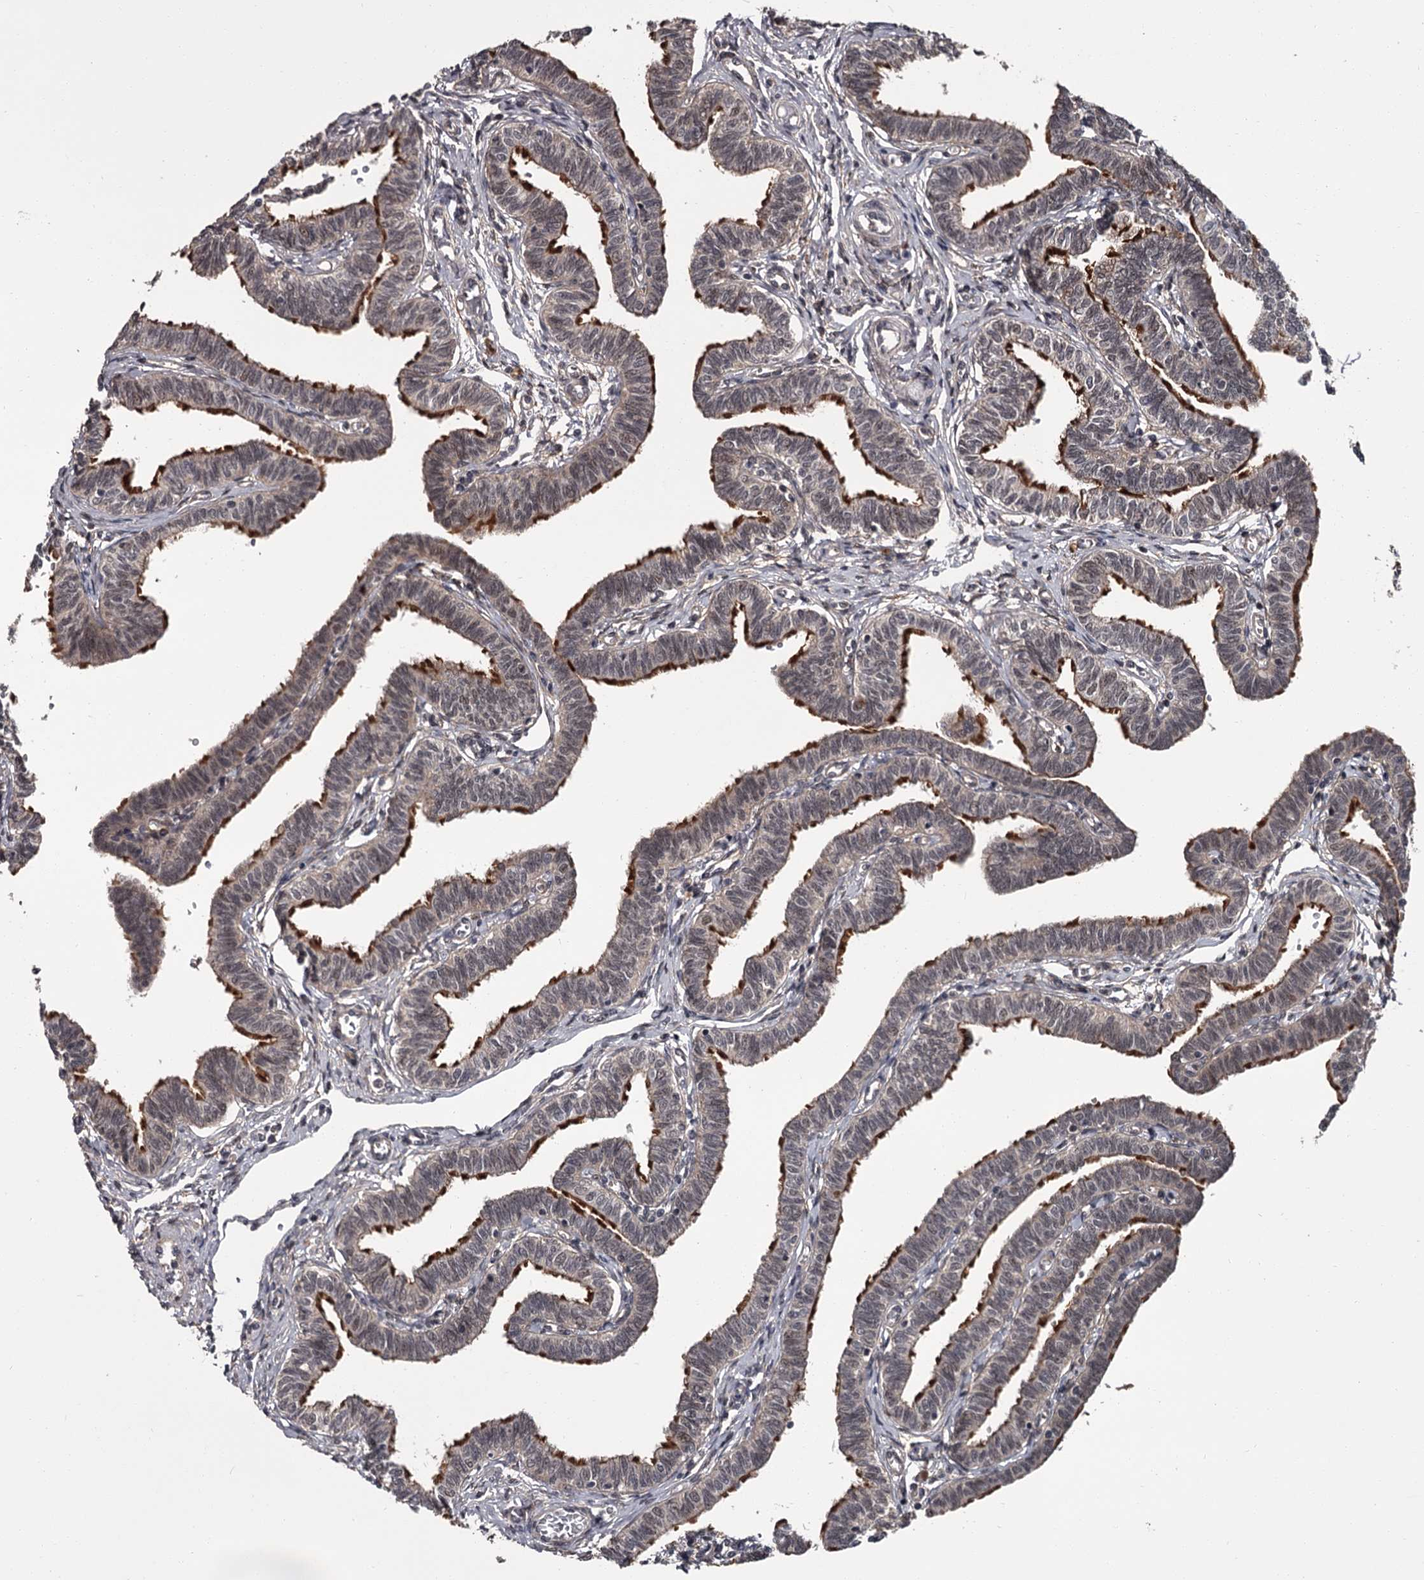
{"staining": {"intensity": "moderate", "quantity": ">75%", "location": "cytoplasmic/membranous"}, "tissue": "fallopian tube", "cell_type": "Glandular cells", "image_type": "normal", "snomed": [{"axis": "morphology", "description": "Normal tissue, NOS"}, {"axis": "topography", "description": "Fallopian tube"}, {"axis": "topography", "description": "Ovary"}], "caption": "Glandular cells display moderate cytoplasmic/membranous positivity in about >75% of cells in normal fallopian tube.", "gene": "CDC42EP2", "patient": {"sex": "female", "age": 23}}